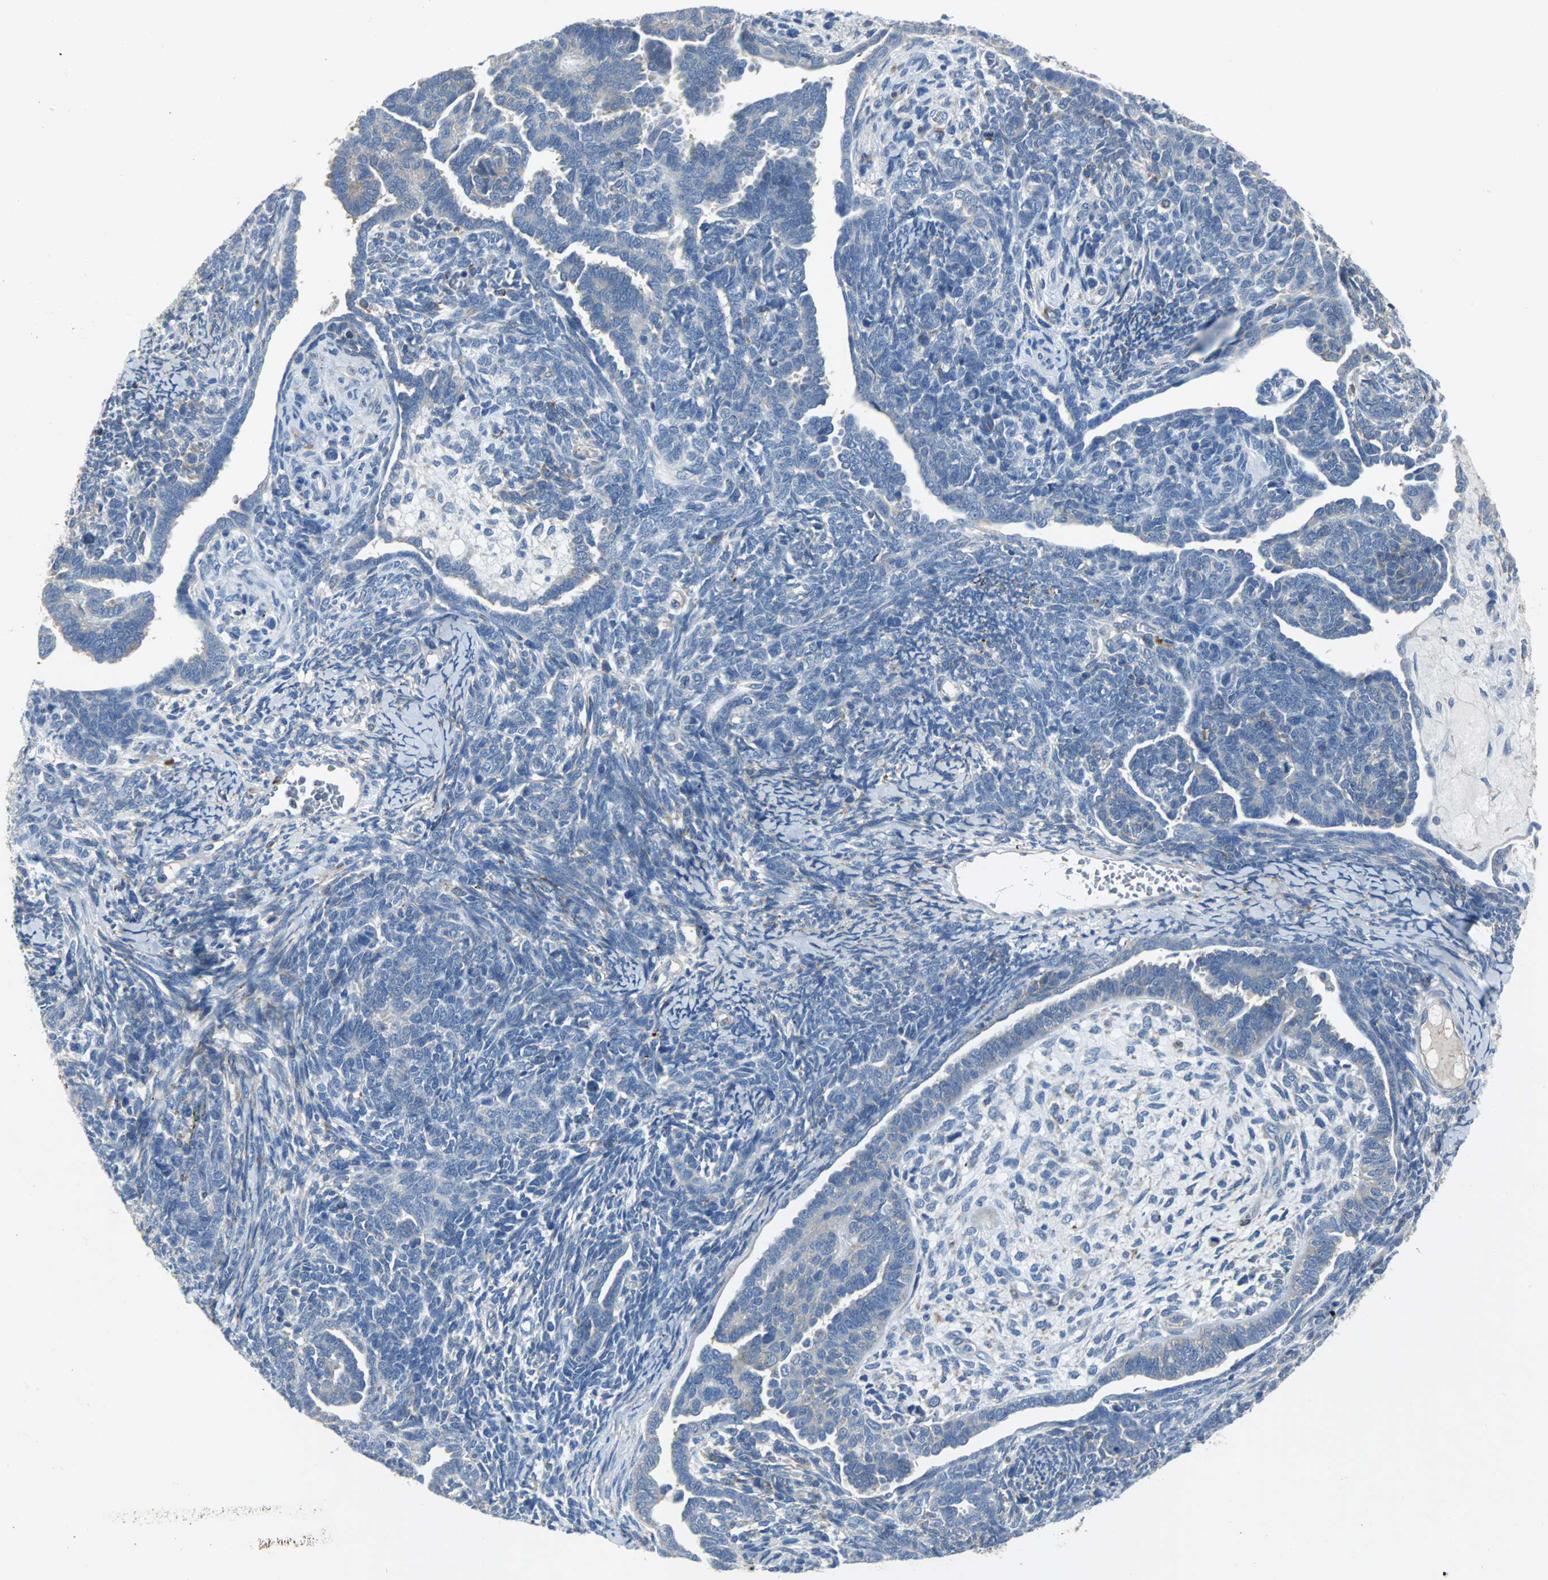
{"staining": {"intensity": "weak", "quantity": "<25%", "location": "cytoplasmic/membranous"}, "tissue": "endometrial cancer", "cell_type": "Tumor cells", "image_type": "cancer", "snomed": [{"axis": "morphology", "description": "Neoplasm, malignant, NOS"}, {"axis": "topography", "description": "Endometrium"}], "caption": "Endometrial cancer (neoplasm (malignant)) stained for a protein using immunohistochemistry displays no positivity tumor cells.", "gene": "EIF5A", "patient": {"sex": "female", "age": 74}}